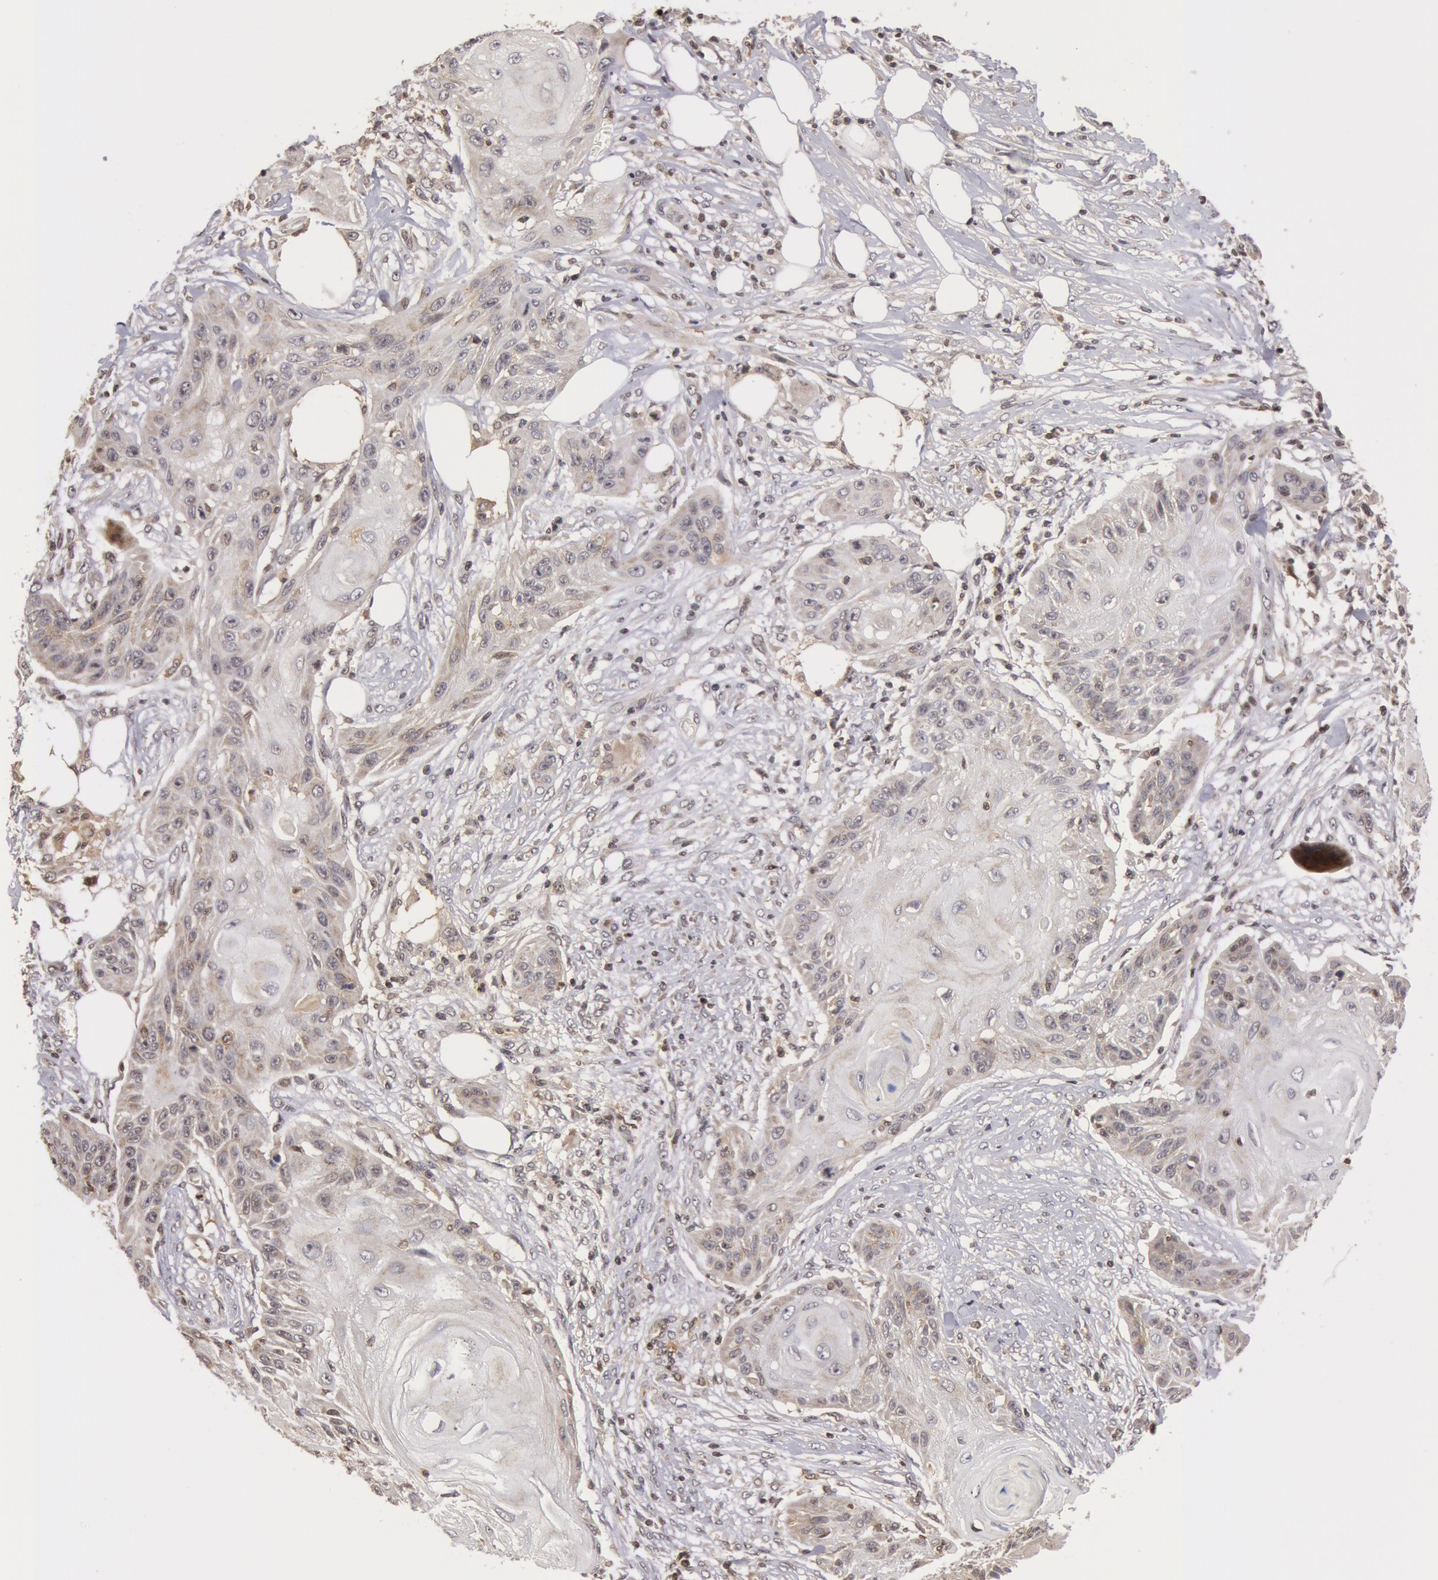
{"staining": {"intensity": "negative", "quantity": "none", "location": "none"}, "tissue": "skin cancer", "cell_type": "Tumor cells", "image_type": "cancer", "snomed": [{"axis": "morphology", "description": "Squamous cell carcinoma, NOS"}, {"axis": "topography", "description": "Skin"}], "caption": "Tumor cells show no significant positivity in skin cancer.", "gene": "ZNF350", "patient": {"sex": "female", "age": 88}}